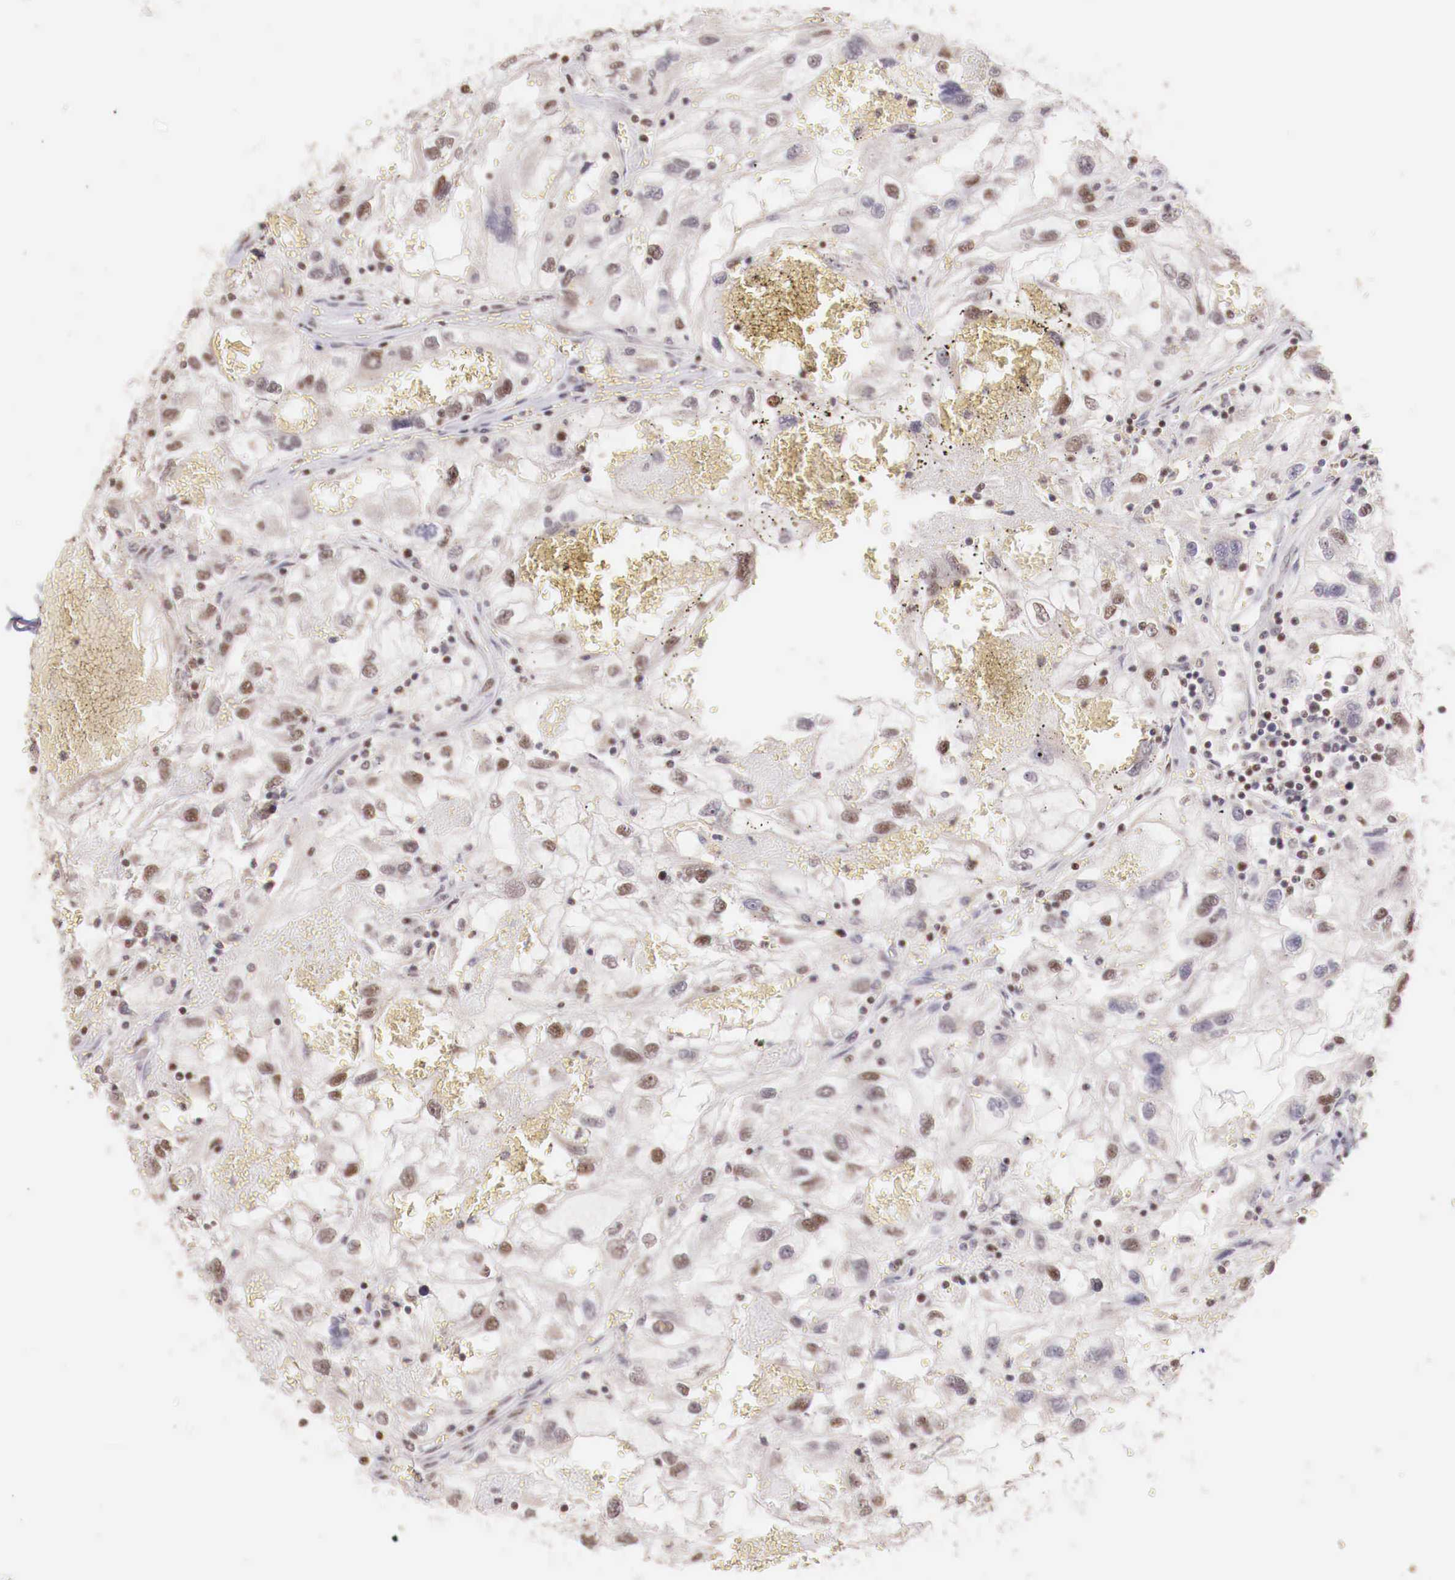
{"staining": {"intensity": "weak", "quantity": "25%-75%", "location": "nuclear"}, "tissue": "renal cancer", "cell_type": "Tumor cells", "image_type": "cancer", "snomed": [{"axis": "morphology", "description": "Normal tissue, NOS"}, {"axis": "morphology", "description": "Adenocarcinoma, NOS"}, {"axis": "topography", "description": "Kidney"}], "caption": "This is an image of IHC staining of renal cancer (adenocarcinoma), which shows weak staining in the nuclear of tumor cells.", "gene": "SP1", "patient": {"sex": "male", "age": 71}}